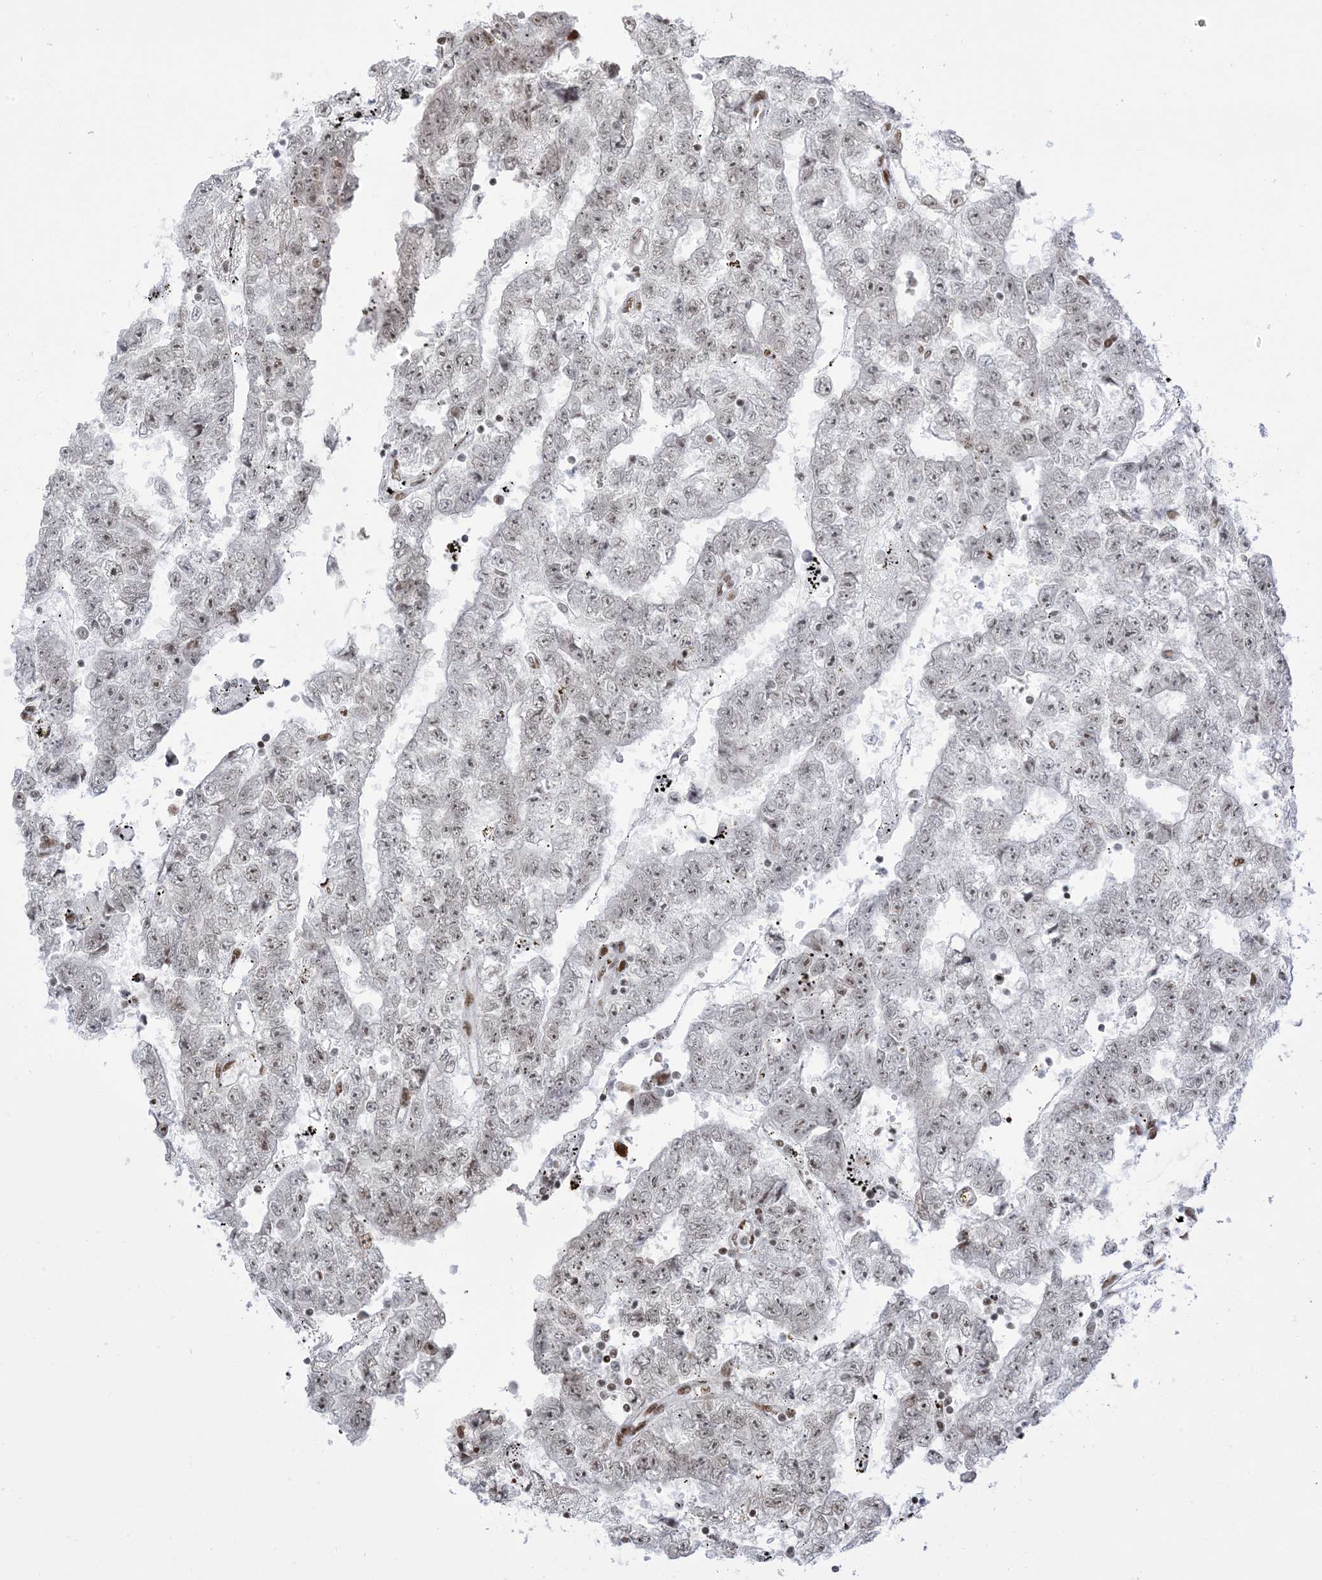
{"staining": {"intensity": "weak", "quantity": "<25%", "location": "nuclear"}, "tissue": "testis cancer", "cell_type": "Tumor cells", "image_type": "cancer", "snomed": [{"axis": "morphology", "description": "Carcinoma, Embryonal, NOS"}, {"axis": "topography", "description": "Testis"}], "caption": "The immunohistochemistry image has no significant staining in tumor cells of testis cancer (embryonal carcinoma) tissue. (DAB immunohistochemistry, high magnification).", "gene": "STAG1", "patient": {"sex": "male", "age": 25}}